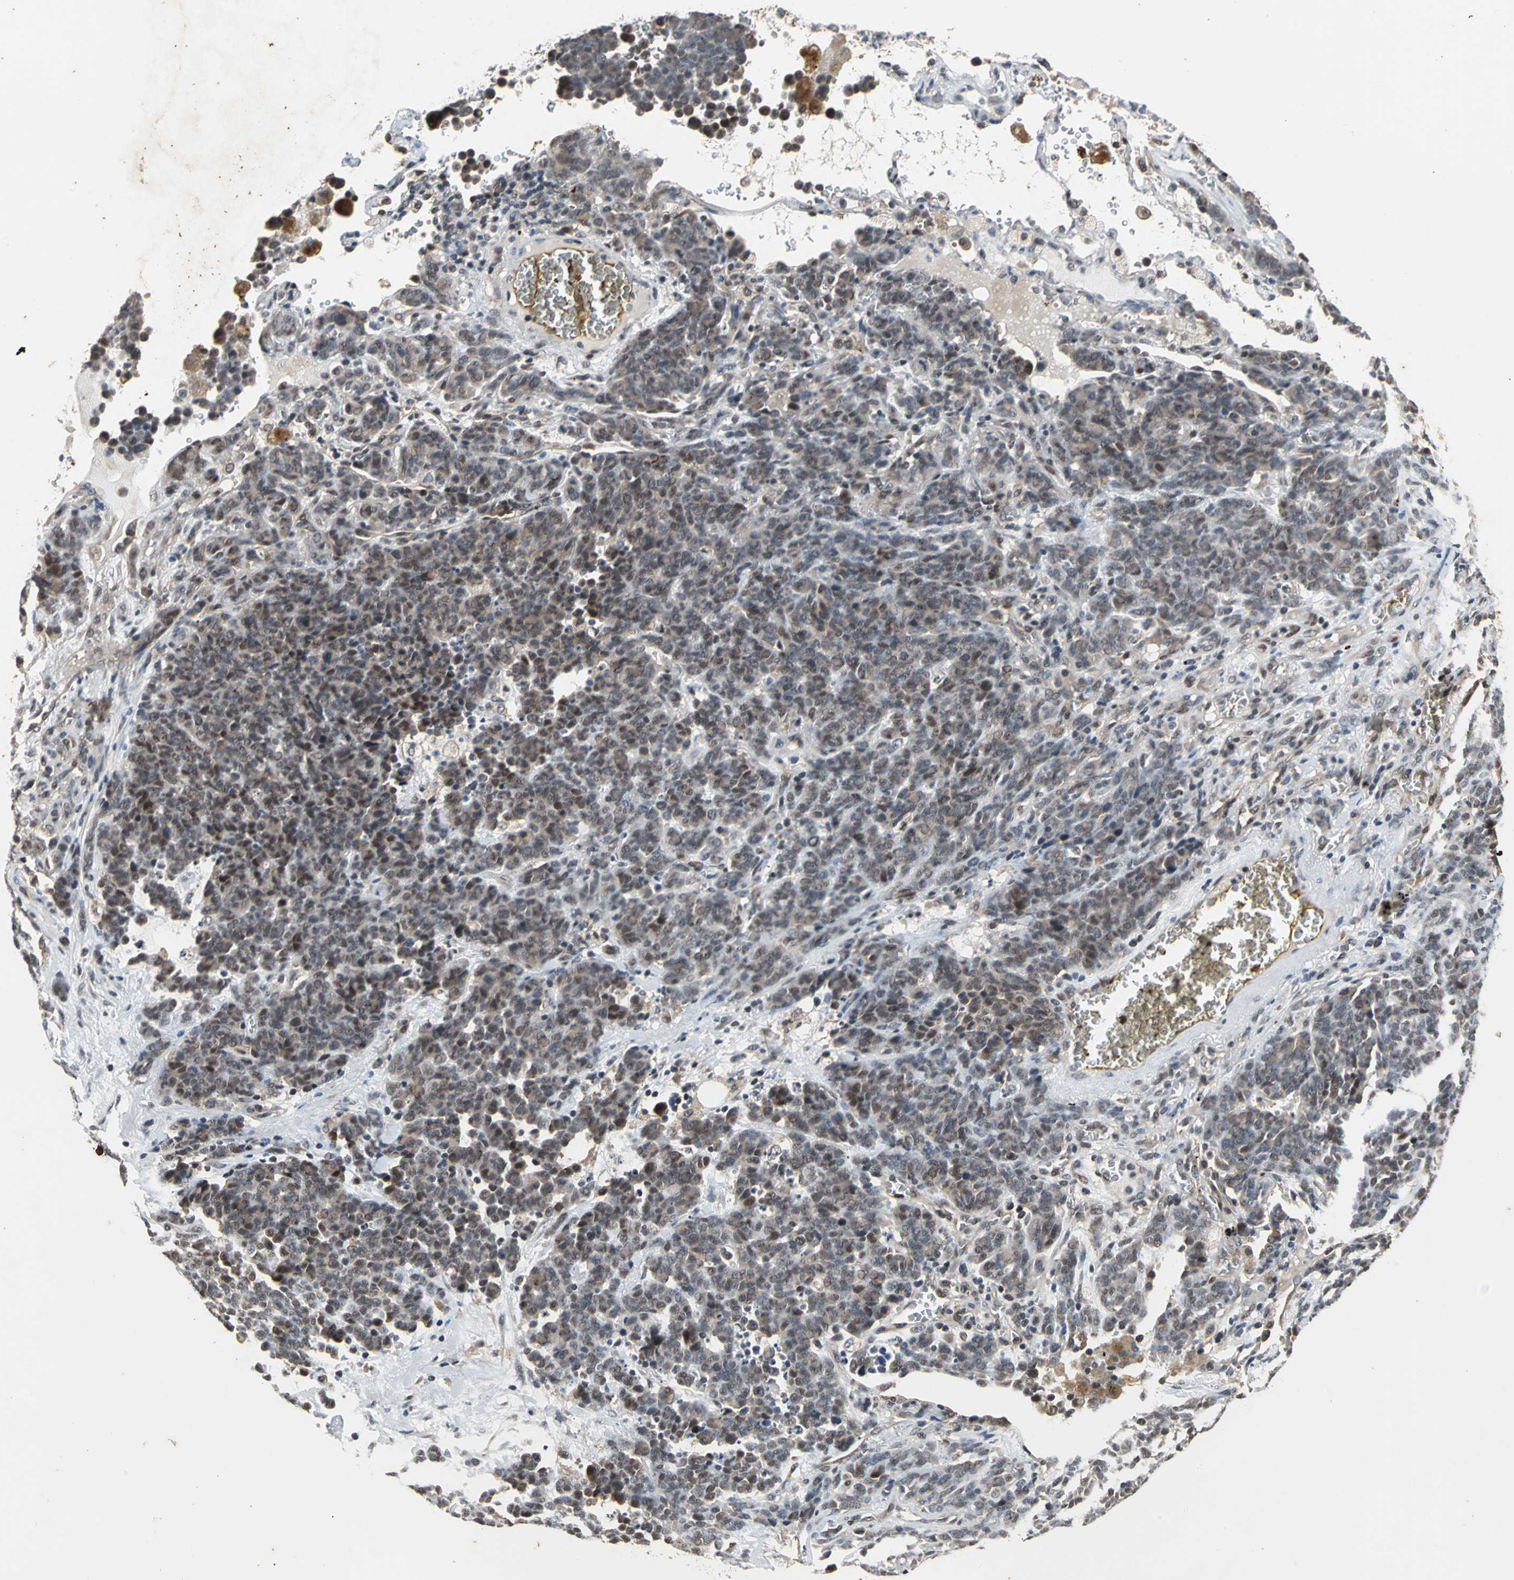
{"staining": {"intensity": "weak", "quantity": ">75%", "location": "cytoplasmic/membranous"}, "tissue": "lung cancer", "cell_type": "Tumor cells", "image_type": "cancer", "snomed": [{"axis": "morphology", "description": "Neoplasm, malignant, NOS"}, {"axis": "topography", "description": "Lung"}], "caption": "There is low levels of weak cytoplasmic/membranous positivity in tumor cells of lung cancer (malignant neoplasm), as demonstrated by immunohistochemical staining (brown color).", "gene": "NOTCH3", "patient": {"sex": "female", "age": 58}}